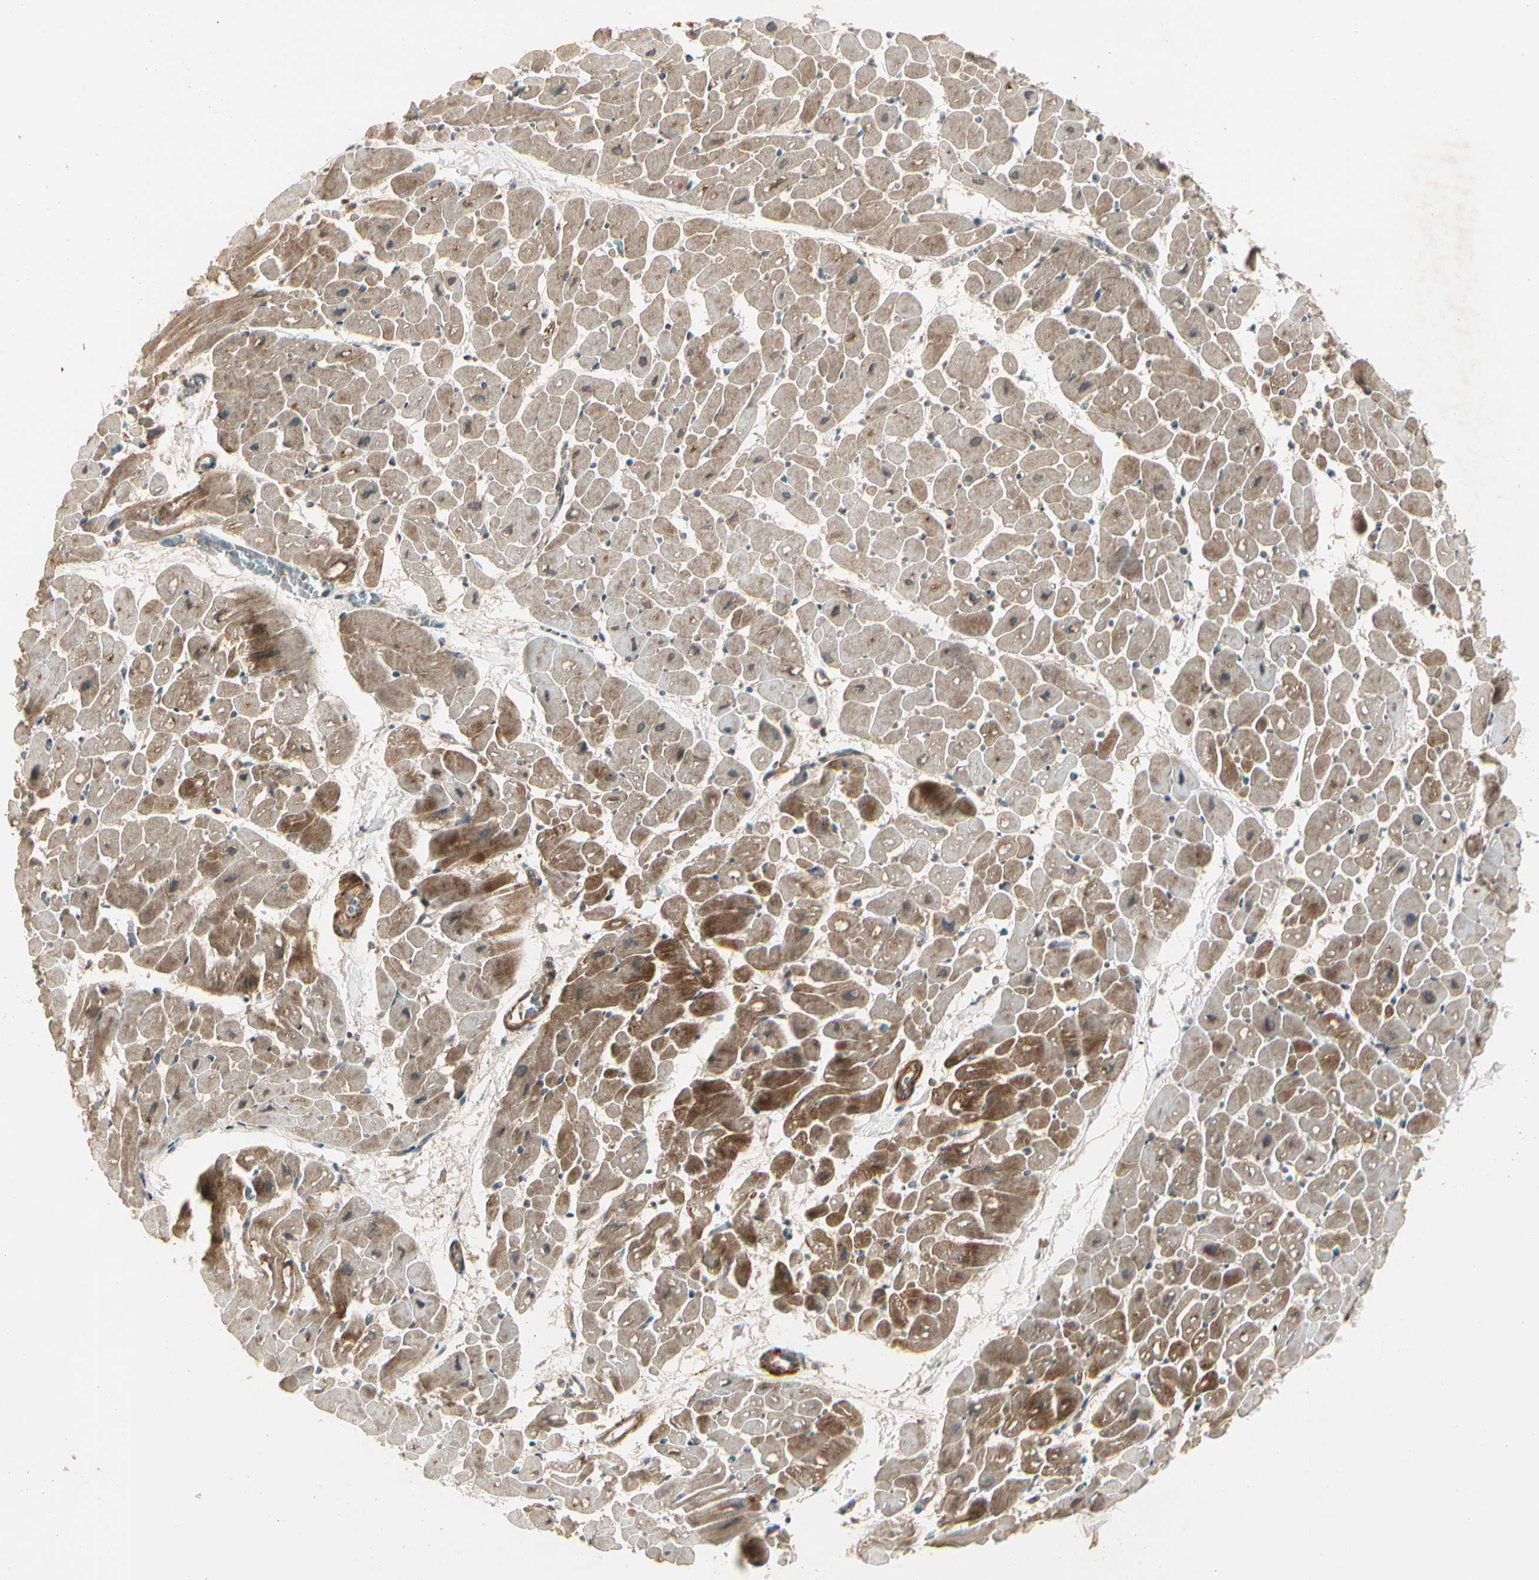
{"staining": {"intensity": "strong", "quantity": "25%-75%", "location": "cytoplasmic/membranous"}, "tissue": "heart muscle", "cell_type": "Cardiomyocytes", "image_type": "normal", "snomed": [{"axis": "morphology", "description": "Normal tissue, NOS"}, {"axis": "topography", "description": "Heart"}], "caption": "Cardiomyocytes reveal high levels of strong cytoplasmic/membranous expression in approximately 25%-75% of cells in unremarkable heart muscle.", "gene": "ACVR1", "patient": {"sex": "male", "age": 45}}